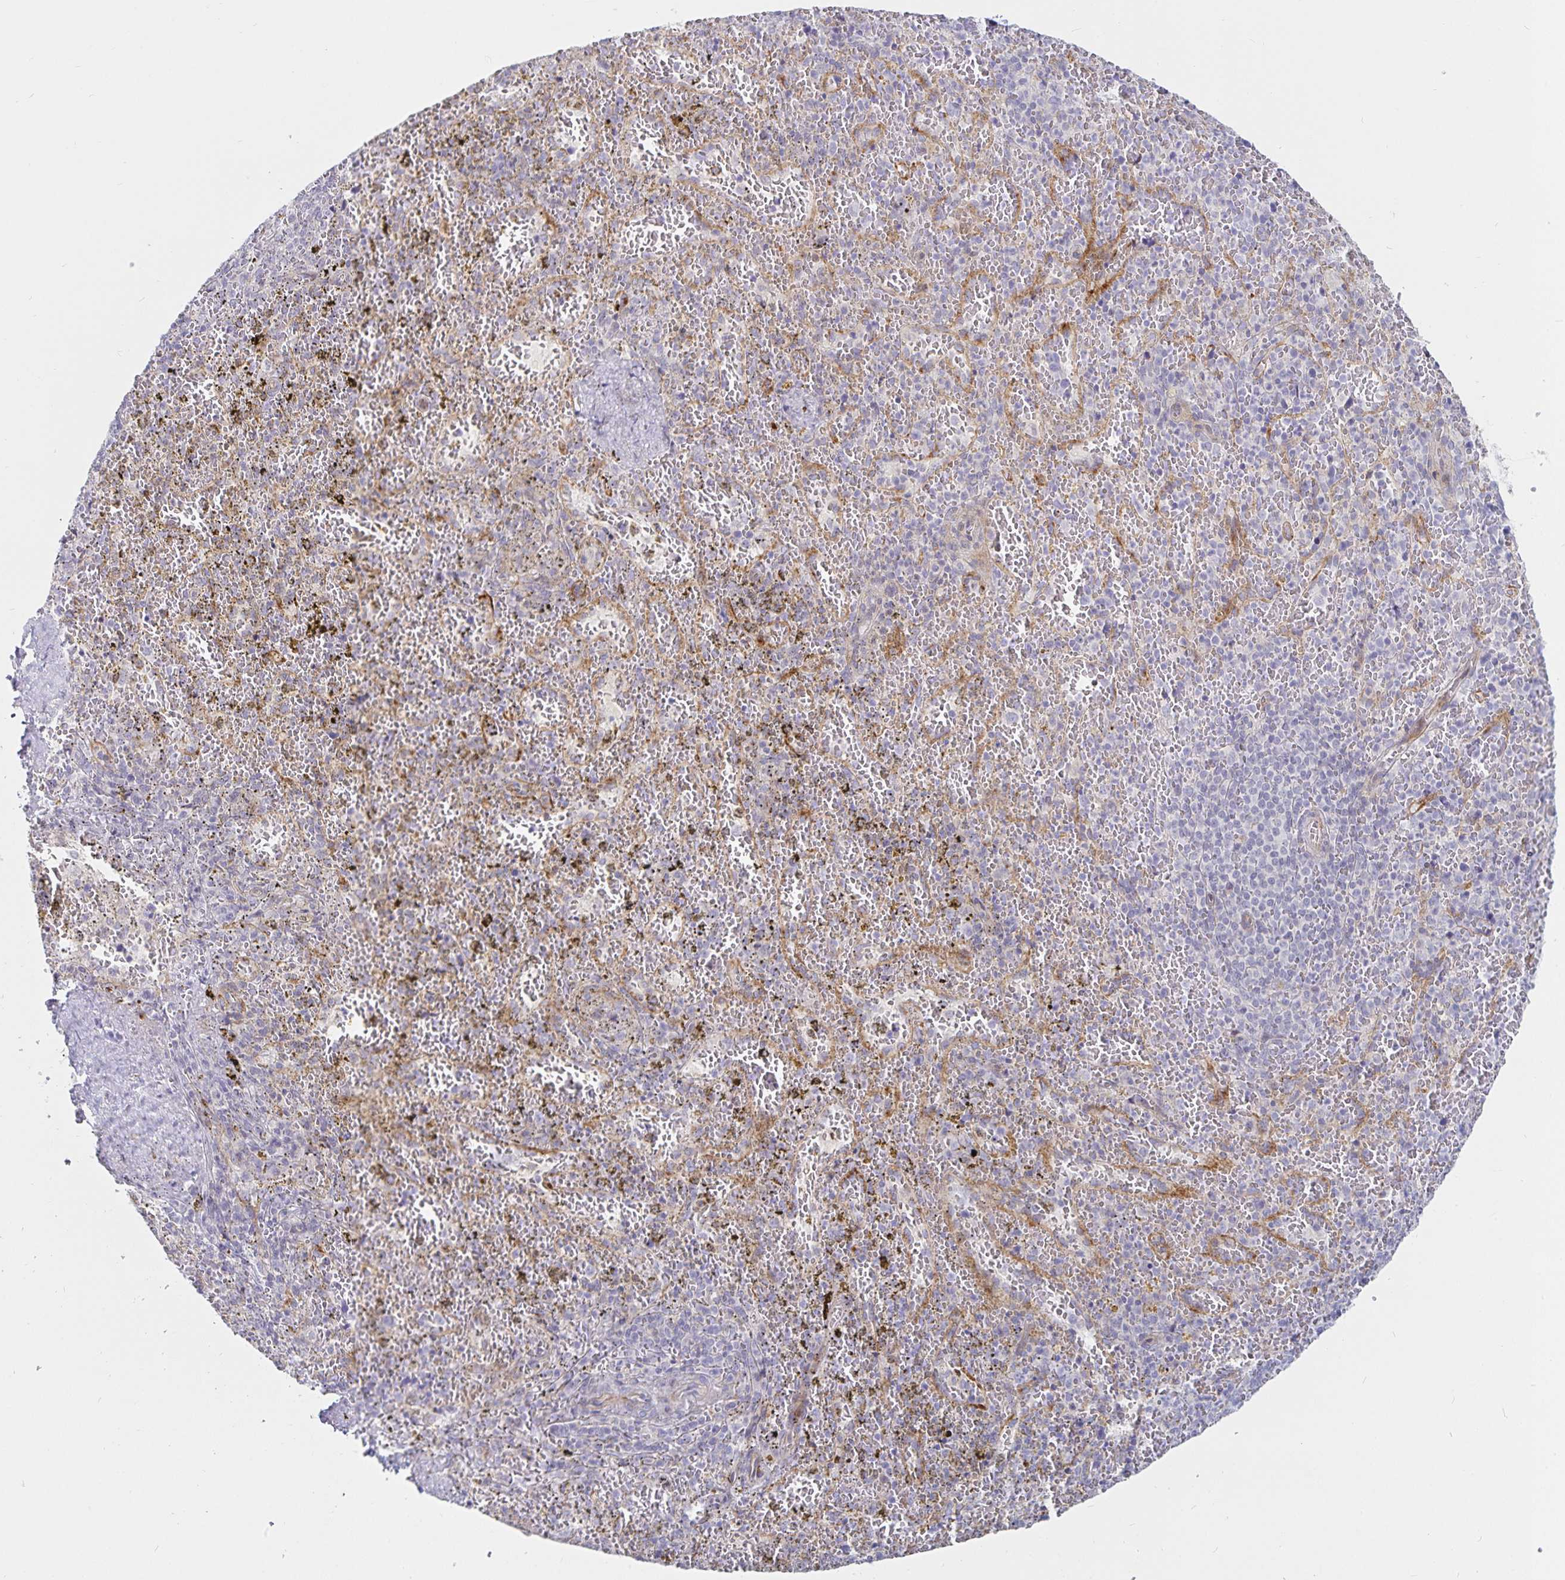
{"staining": {"intensity": "negative", "quantity": "none", "location": "none"}, "tissue": "spleen", "cell_type": "Cells in red pulp", "image_type": "normal", "snomed": [{"axis": "morphology", "description": "Normal tissue, NOS"}, {"axis": "topography", "description": "Spleen"}], "caption": "Protein analysis of normal spleen shows no significant expression in cells in red pulp.", "gene": "S100G", "patient": {"sex": "female", "age": 50}}